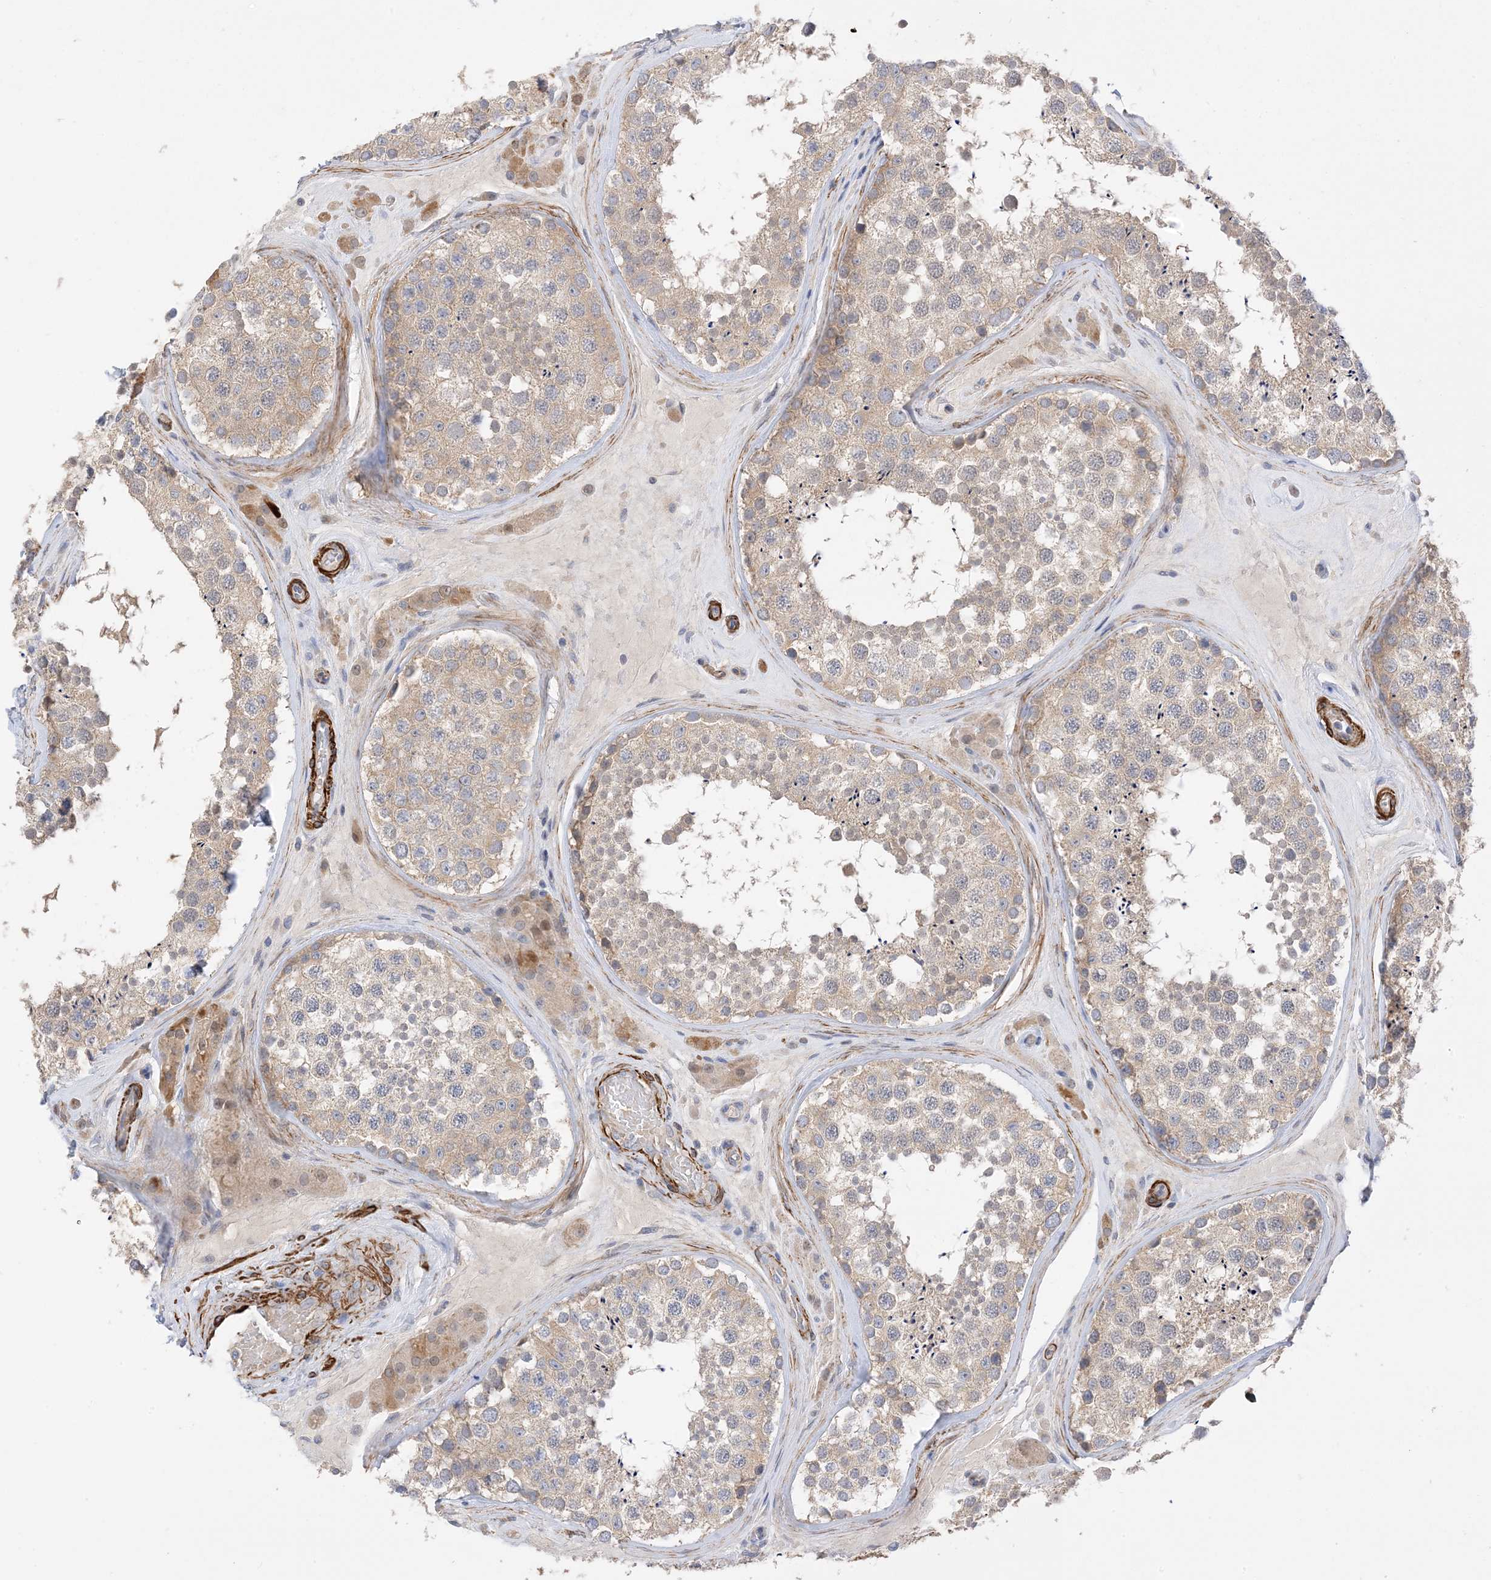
{"staining": {"intensity": "moderate", "quantity": "25%-75%", "location": "cytoplasmic/membranous"}, "tissue": "testis", "cell_type": "Cells in seminiferous ducts", "image_type": "normal", "snomed": [{"axis": "morphology", "description": "Normal tissue, NOS"}, {"axis": "topography", "description": "Testis"}], "caption": "Protein staining of benign testis exhibits moderate cytoplasmic/membranous staining in approximately 25%-75% of cells in seminiferous ducts.", "gene": "KIFBP", "patient": {"sex": "male", "age": 46}}